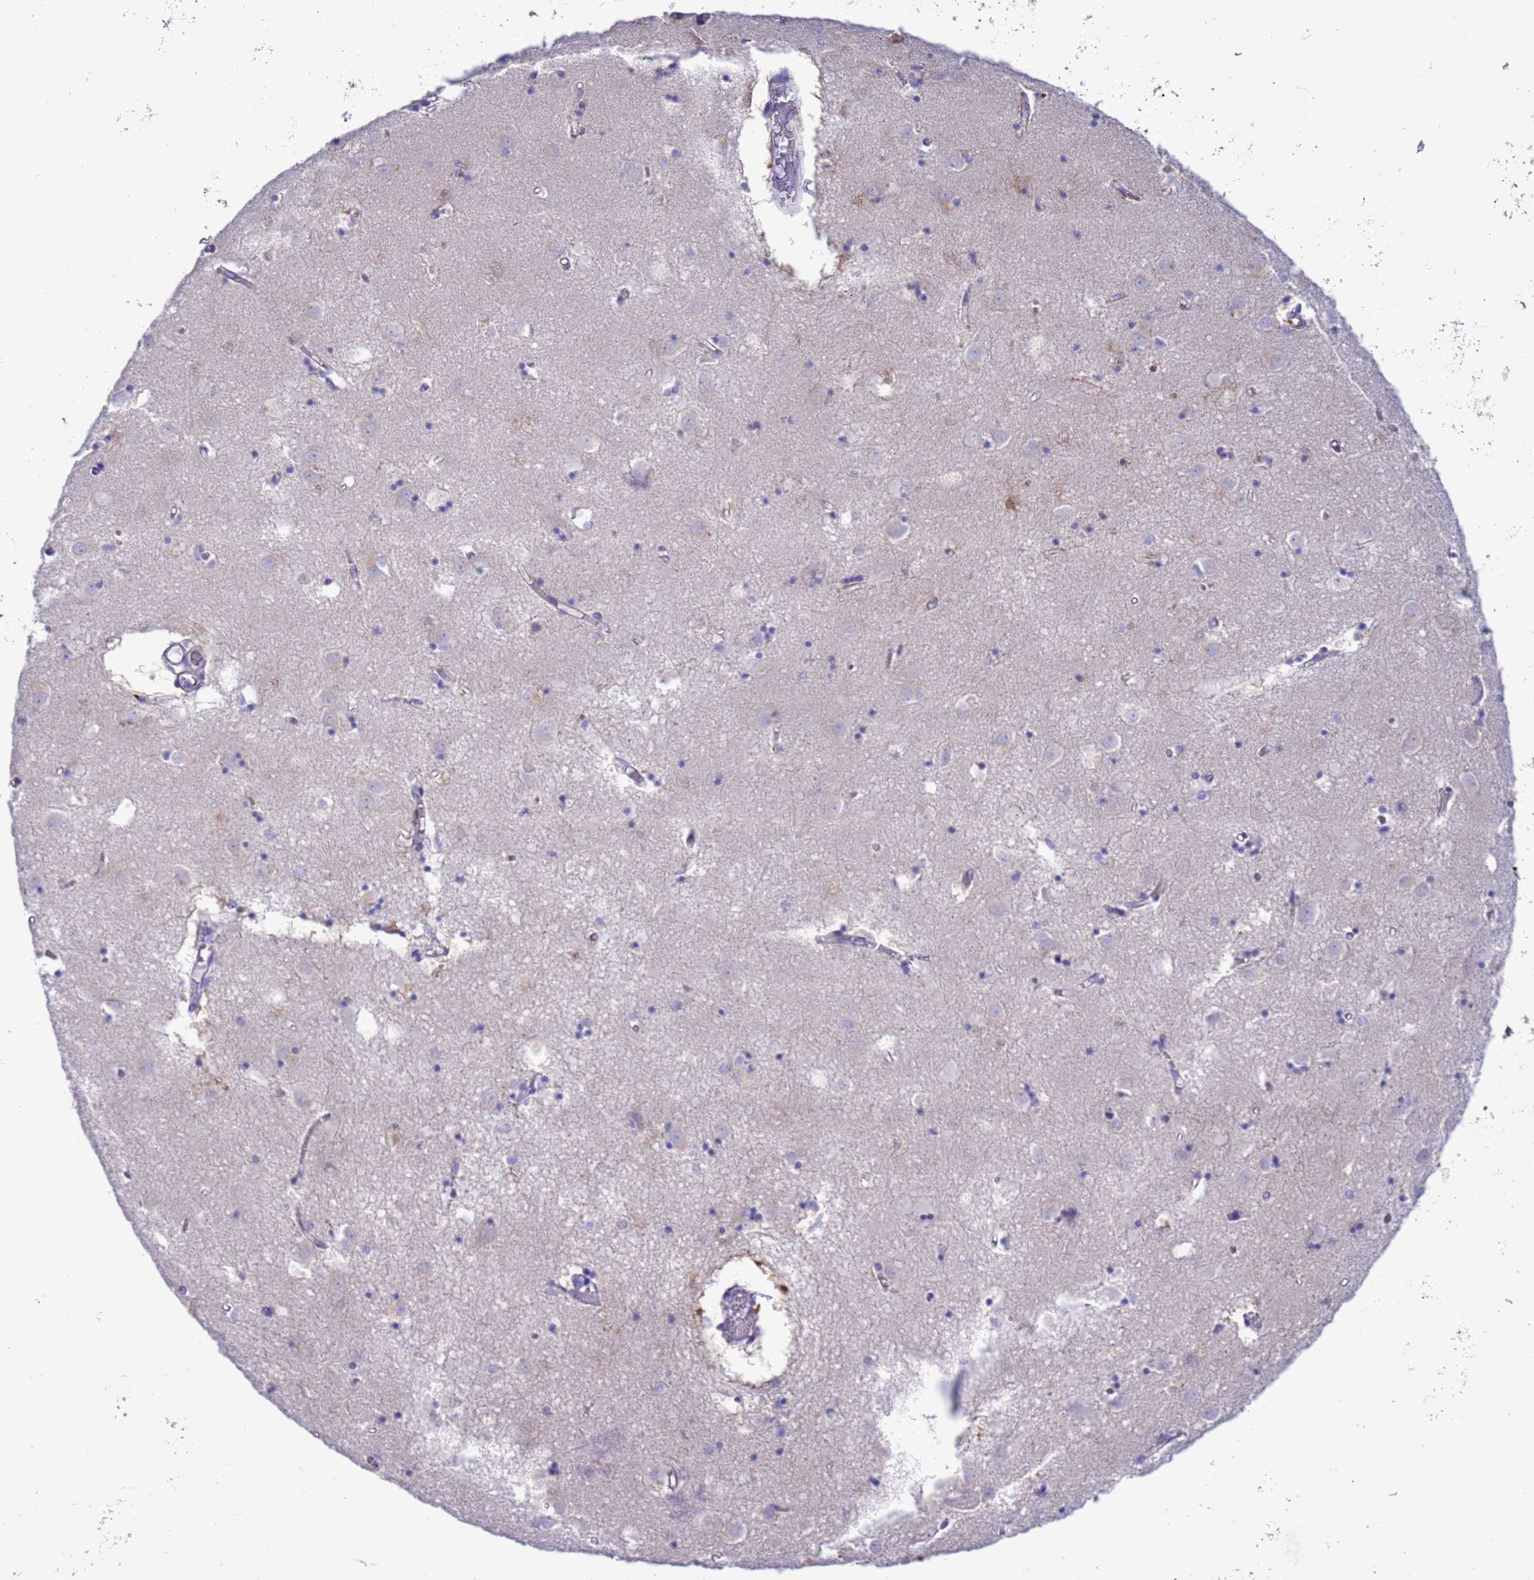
{"staining": {"intensity": "negative", "quantity": "none", "location": "none"}, "tissue": "caudate", "cell_type": "Glial cells", "image_type": "normal", "snomed": [{"axis": "morphology", "description": "Normal tissue, NOS"}, {"axis": "topography", "description": "Lateral ventricle wall"}], "caption": "Protein analysis of normal caudate reveals no significant positivity in glial cells. (Immunohistochemistry, brightfield microscopy, high magnification).", "gene": "GSTM1", "patient": {"sex": "male", "age": 70}}